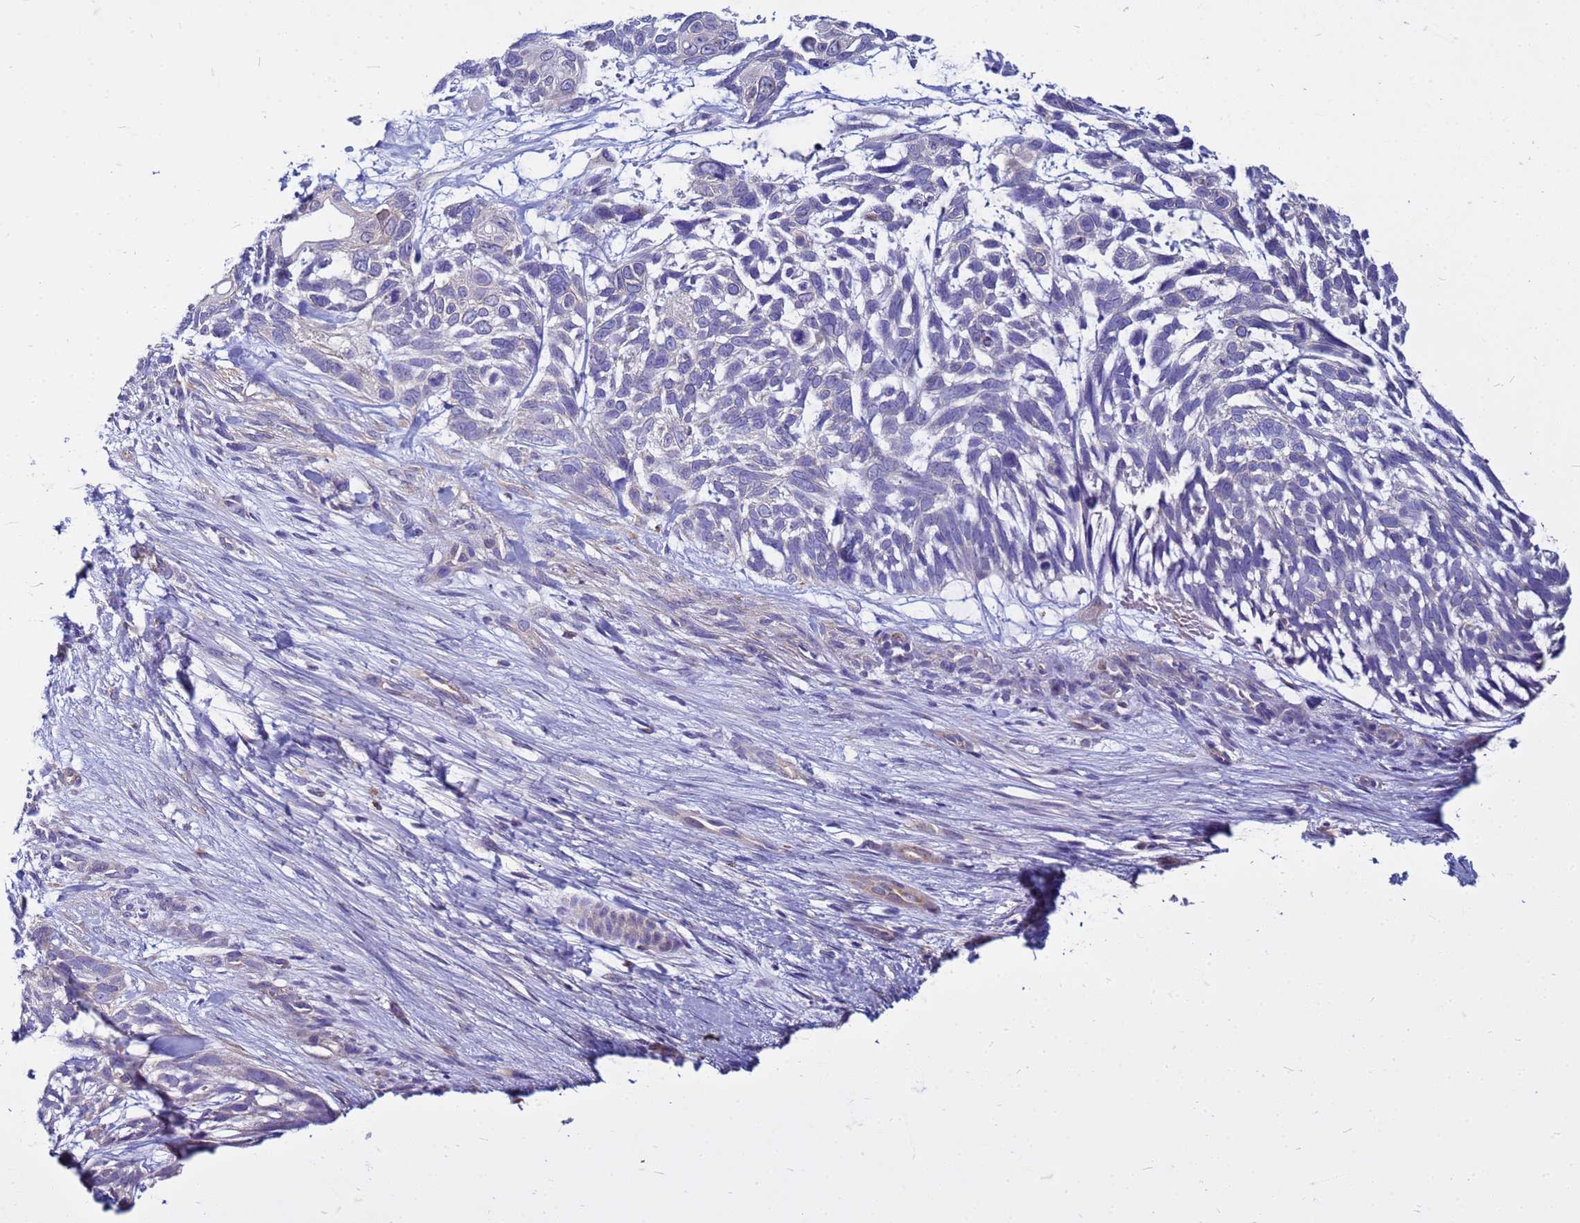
{"staining": {"intensity": "negative", "quantity": "none", "location": "none"}, "tissue": "skin cancer", "cell_type": "Tumor cells", "image_type": "cancer", "snomed": [{"axis": "morphology", "description": "Basal cell carcinoma"}, {"axis": "topography", "description": "Skin"}], "caption": "Immunohistochemical staining of human skin cancer (basal cell carcinoma) displays no significant expression in tumor cells. (DAB IHC, high magnification).", "gene": "PKD1", "patient": {"sex": "male", "age": 88}}